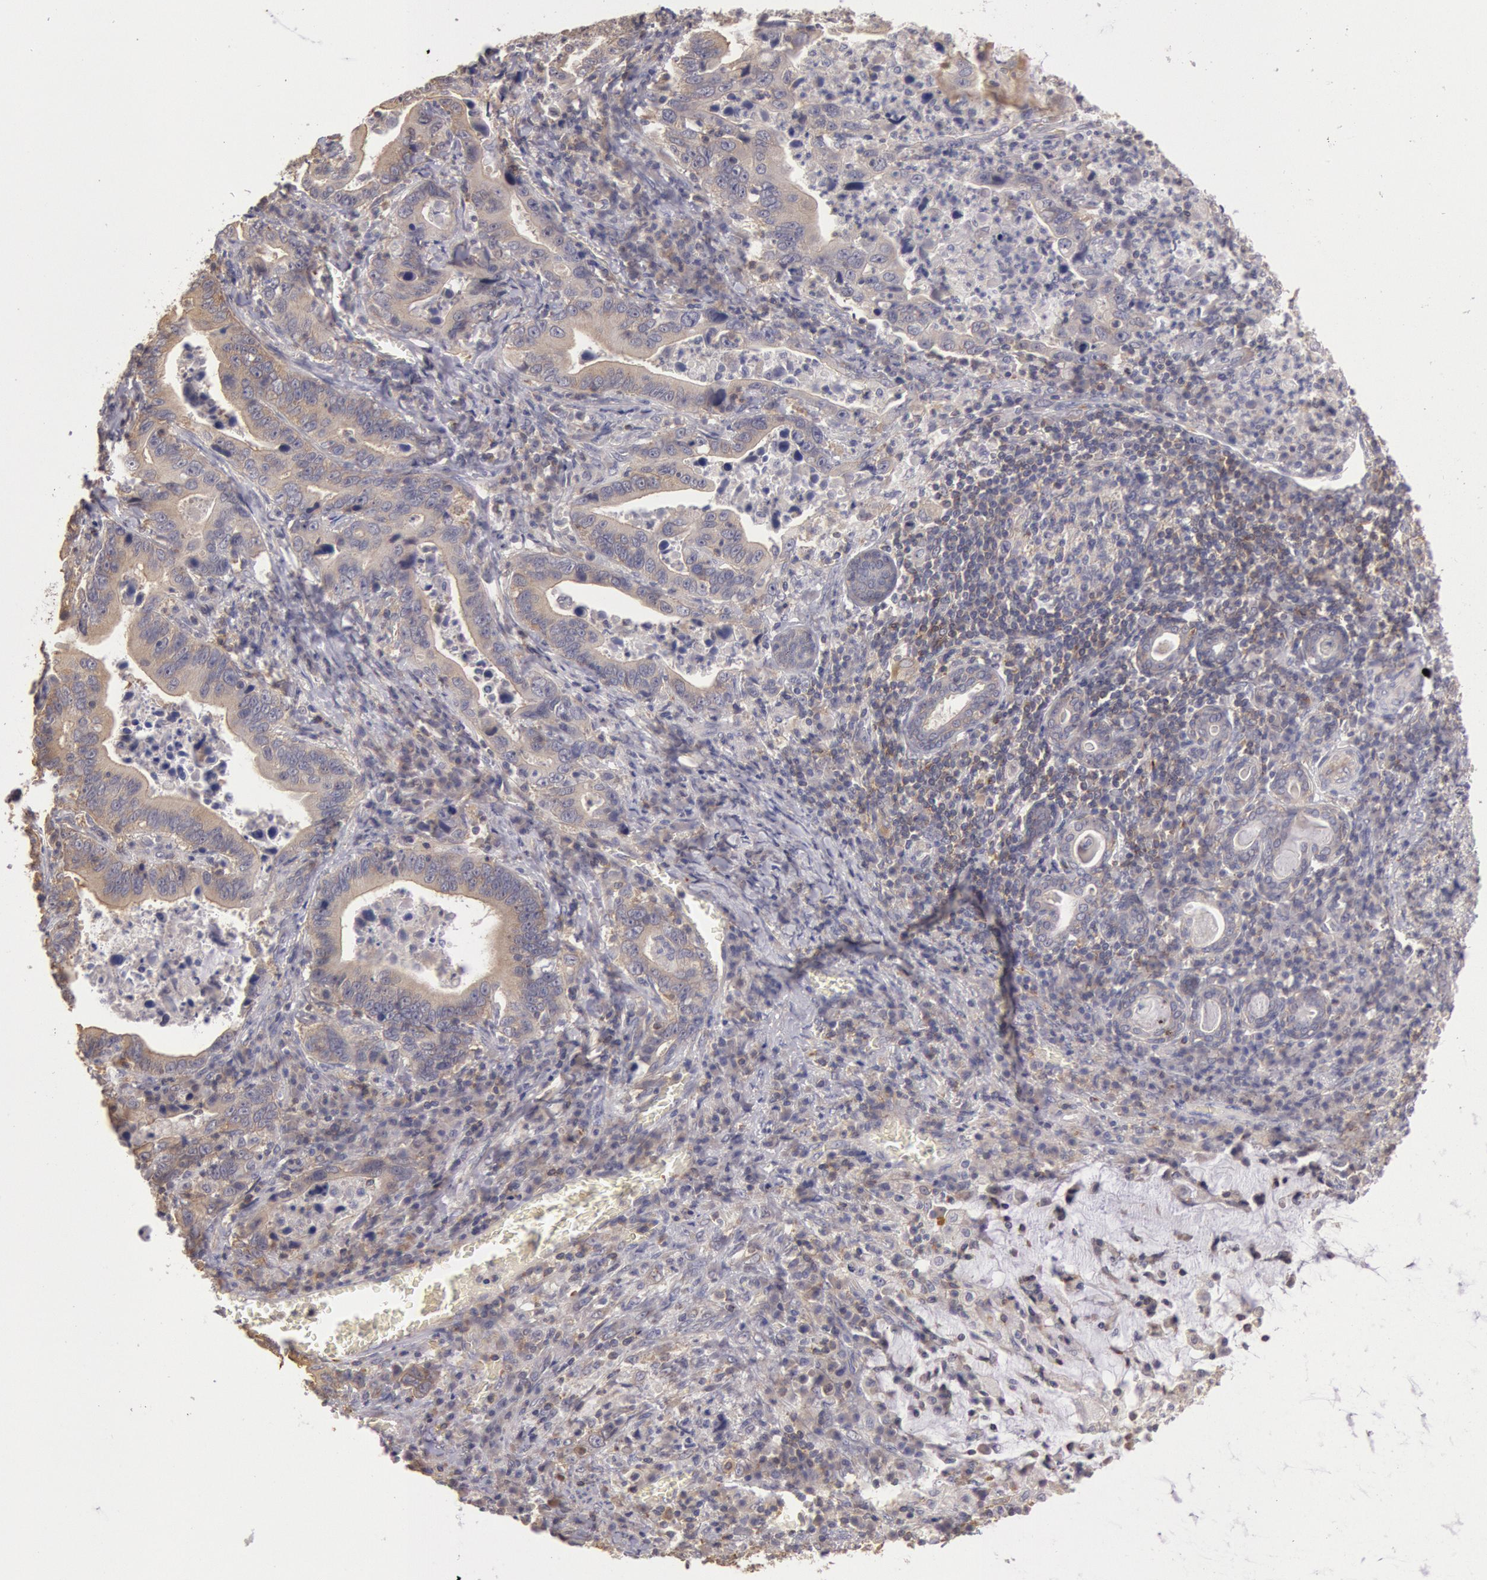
{"staining": {"intensity": "weak", "quantity": ">75%", "location": "cytoplasmic/membranous"}, "tissue": "stomach cancer", "cell_type": "Tumor cells", "image_type": "cancer", "snomed": [{"axis": "morphology", "description": "Adenocarcinoma, NOS"}, {"axis": "topography", "description": "Stomach, upper"}], "caption": "Weak cytoplasmic/membranous protein positivity is identified in approximately >75% of tumor cells in stomach cancer (adenocarcinoma). (brown staining indicates protein expression, while blue staining denotes nuclei).", "gene": "NMT2", "patient": {"sex": "male", "age": 63}}